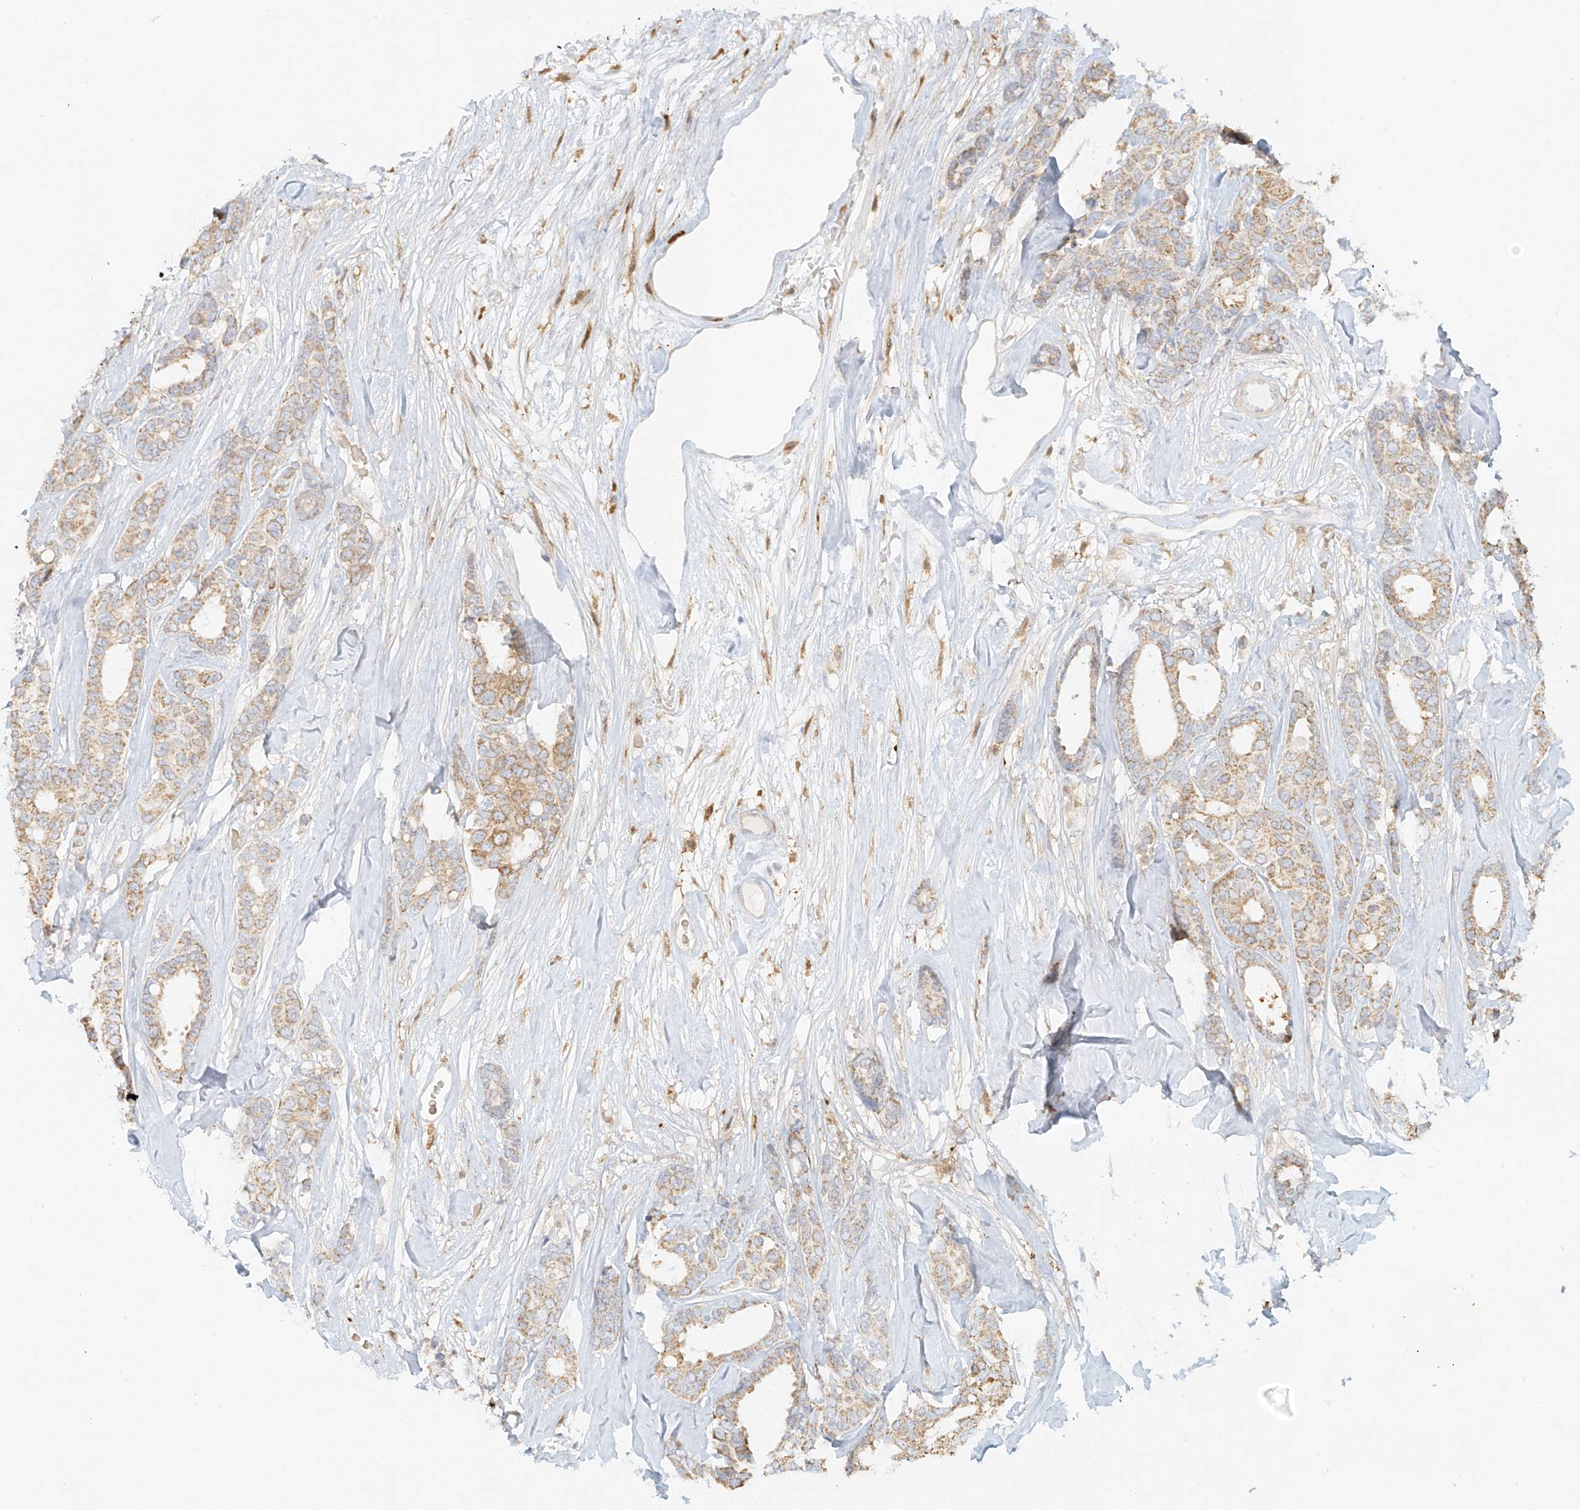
{"staining": {"intensity": "weak", "quantity": ">75%", "location": "cytoplasmic/membranous"}, "tissue": "breast cancer", "cell_type": "Tumor cells", "image_type": "cancer", "snomed": [{"axis": "morphology", "description": "Duct carcinoma"}, {"axis": "topography", "description": "Breast"}], "caption": "Immunohistochemical staining of breast cancer (invasive ductal carcinoma) reveals weak cytoplasmic/membranous protein positivity in about >75% of tumor cells. The staining is performed using DAB (3,3'-diaminobenzidine) brown chromogen to label protein expression. The nuclei are counter-stained blue using hematoxylin.", "gene": "UPK1B", "patient": {"sex": "female", "age": 87}}